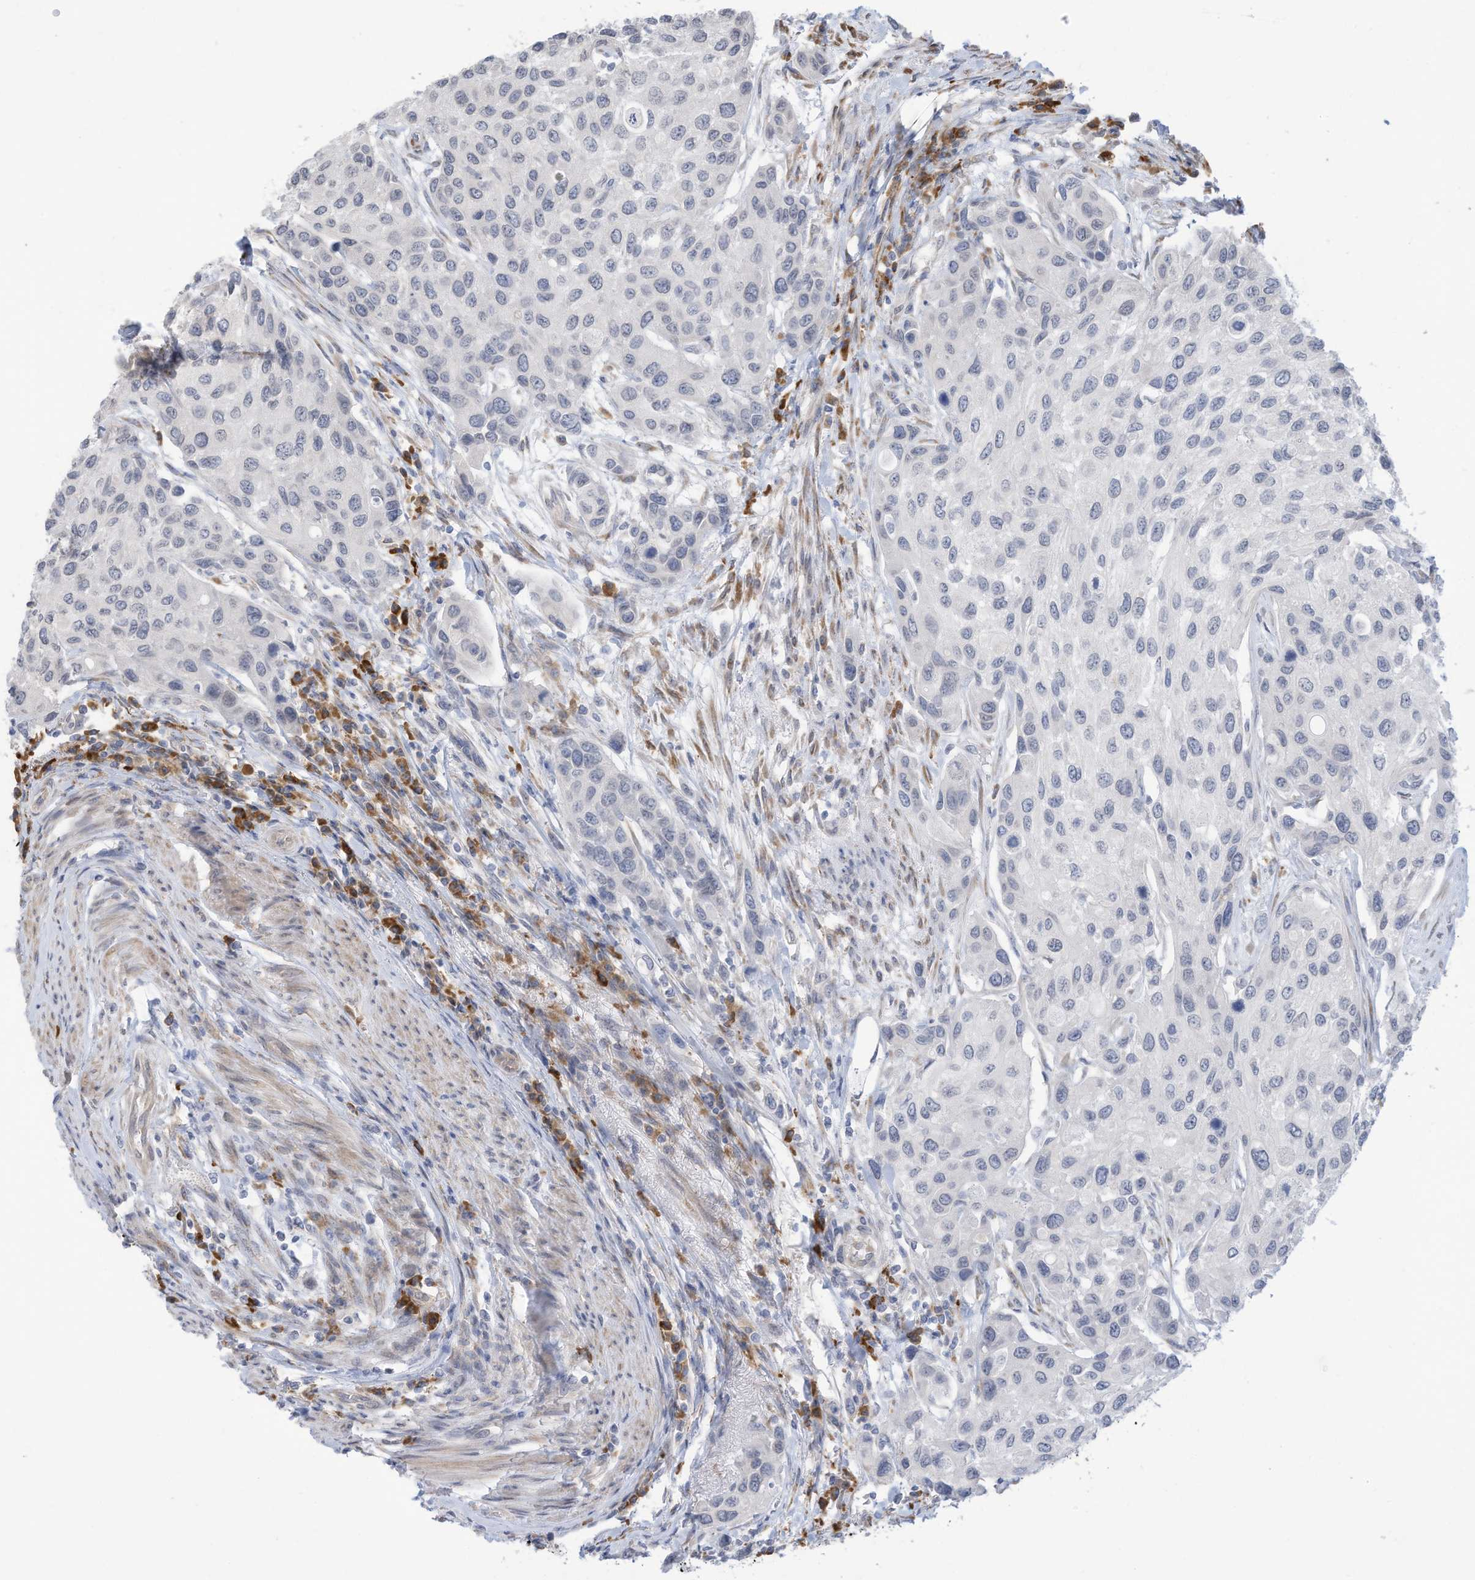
{"staining": {"intensity": "negative", "quantity": "none", "location": "none"}, "tissue": "urothelial cancer", "cell_type": "Tumor cells", "image_type": "cancer", "snomed": [{"axis": "morphology", "description": "Normal tissue, NOS"}, {"axis": "morphology", "description": "Urothelial carcinoma, High grade"}, {"axis": "topography", "description": "Vascular tissue"}, {"axis": "topography", "description": "Urinary bladder"}], "caption": "Image shows no significant protein expression in tumor cells of urothelial cancer.", "gene": "ZNF292", "patient": {"sex": "female", "age": 56}}